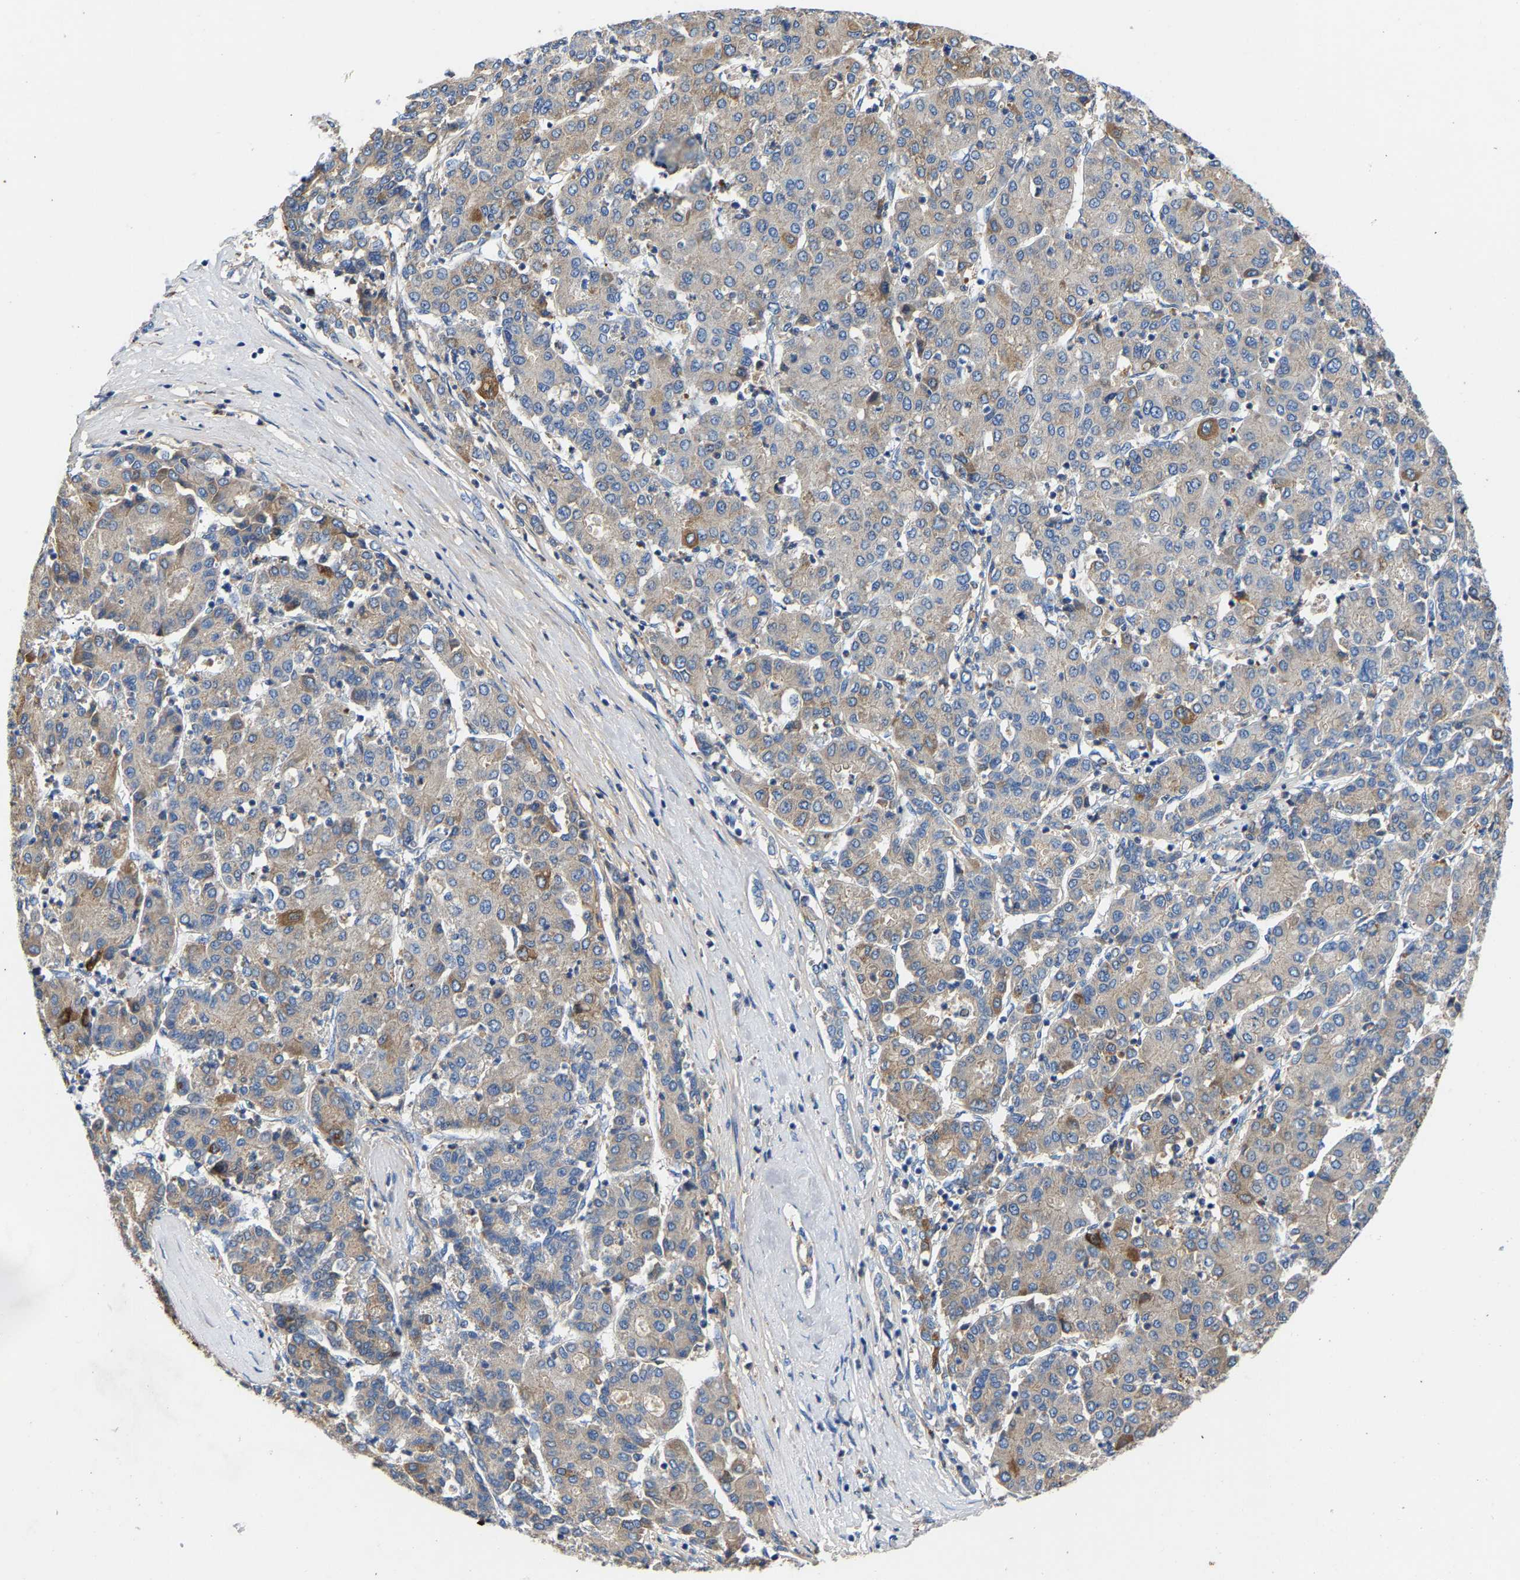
{"staining": {"intensity": "weak", "quantity": "<25%", "location": "cytoplasmic/membranous"}, "tissue": "liver cancer", "cell_type": "Tumor cells", "image_type": "cancer", "snomed": [{"axis": "morphology", "description": "Carcinoma, Hepatocellular, NOS"}, {"axis": "topography", "description": "Liver"}], "caption": "High power microscopy histopathology image of an immunohistochemistry micrograph of liver cancer, revealing no significant staining in tumor cells.", "gene": "CCDC171", "patient": {"sex": "male", "age": 65}}